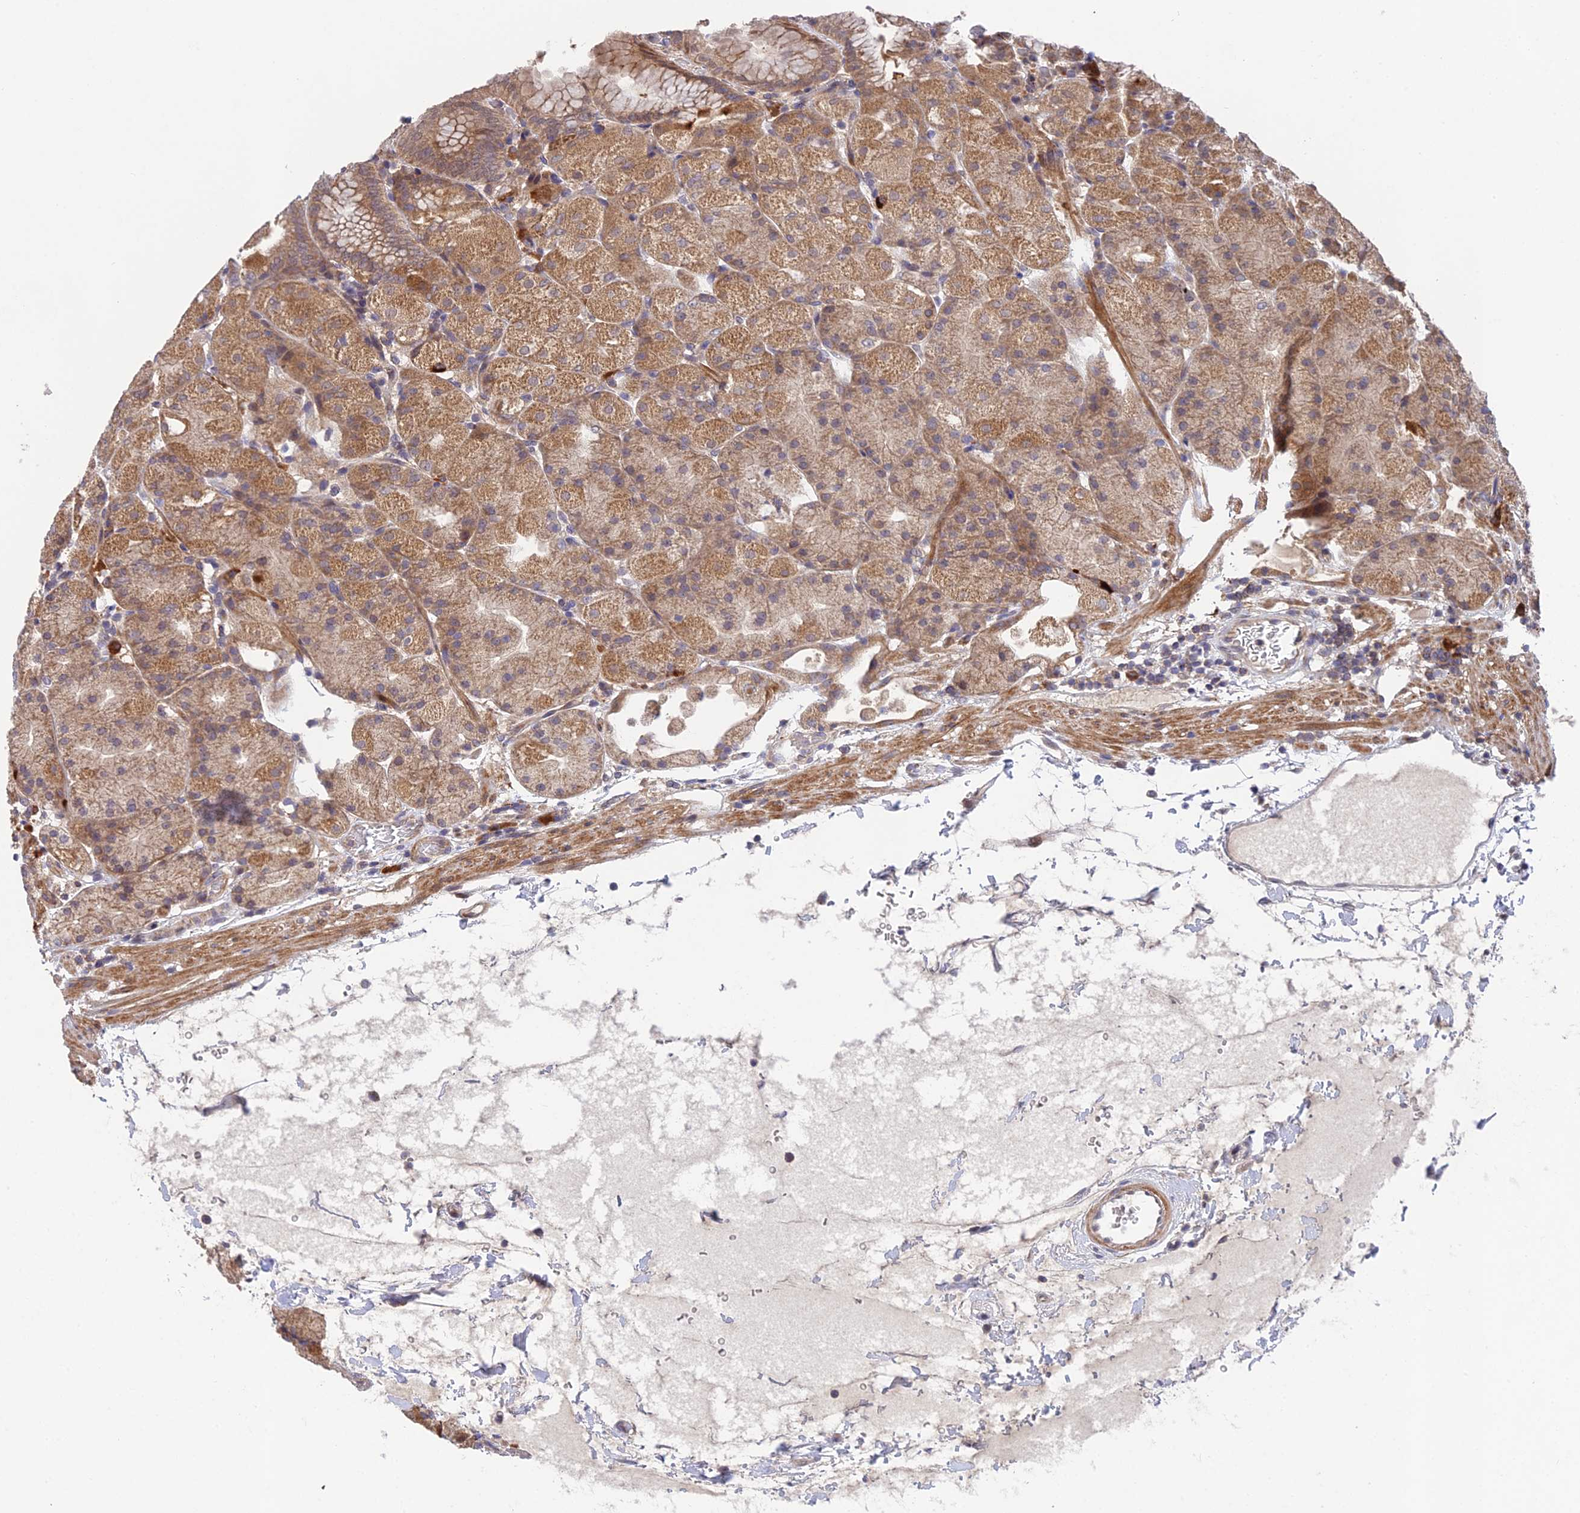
{"staining": {"intensity": "moderate", "quantity": ">75%", "location": "cytoplasmic/membranous"}, "tissue": "stomach", "cell_type": "Glandular cells", "image_type": "normal", "snomed": [{"axis": "morphology", "description": "Normal tissue, NOS"}, {"axis": "topography", "description": "Stomach, upper"}, {"axis": "topography", "description": "Stomach, lower"}], "caption": "IHC image of unremarkable stomach: stomach stained using immunohistochemistry demonstrates medium levels of moderate protein expression localized specifically in the cytoplasmic/membranous of glandular cells, appearing as a cytoplasmic/membranous brown color.", "gene": "UROS", "patient": {"sex": "male", "age": 62}}